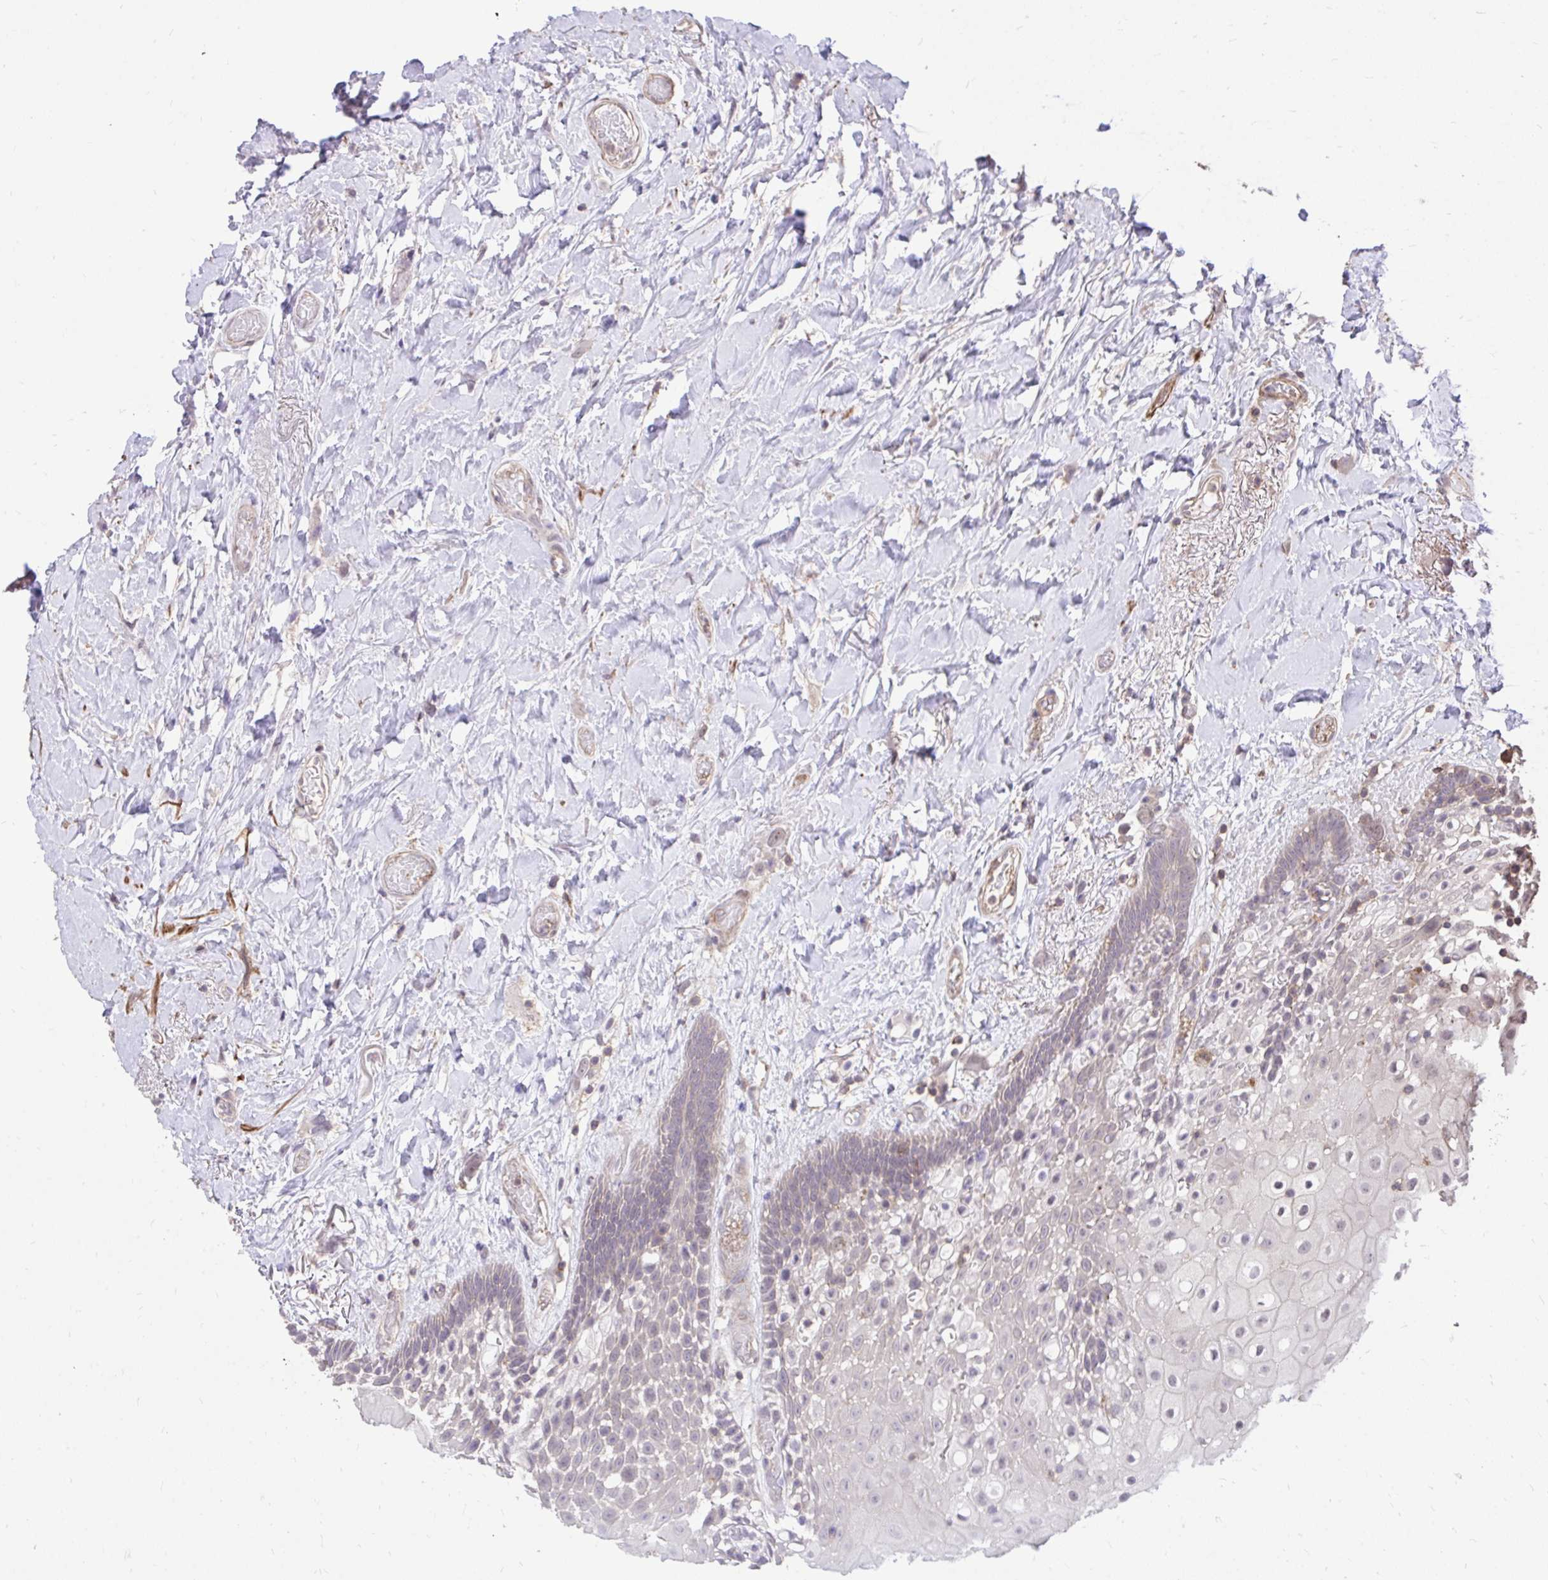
{"staining": {"intensity": "weak", "quantity": "<25%", "location": "cytoplasmic/membranous"}, "tissue": "oral mucosa", "cell_type": "Squamous epithelial cells", "image_type": "normal", "snomed": [{"axis": "morphology", "description": "Normal tissue, NOS"}, {"axis": "morphology", "description": "Squamous cell carcinoma, NOS"}, {"axis": "topography", "description": "Oral tissue"}, {"axis": "topography", "description": "Head-Neck"}], "caption": "DAB (3,3'-diaminobenzidine) immunohistochemical staining of normal oral mucosa demonstrates no significant positivity in squamous epithelial cells.", "gene": "IGFL2", "patient": {"sex": "male", "age": 64}}